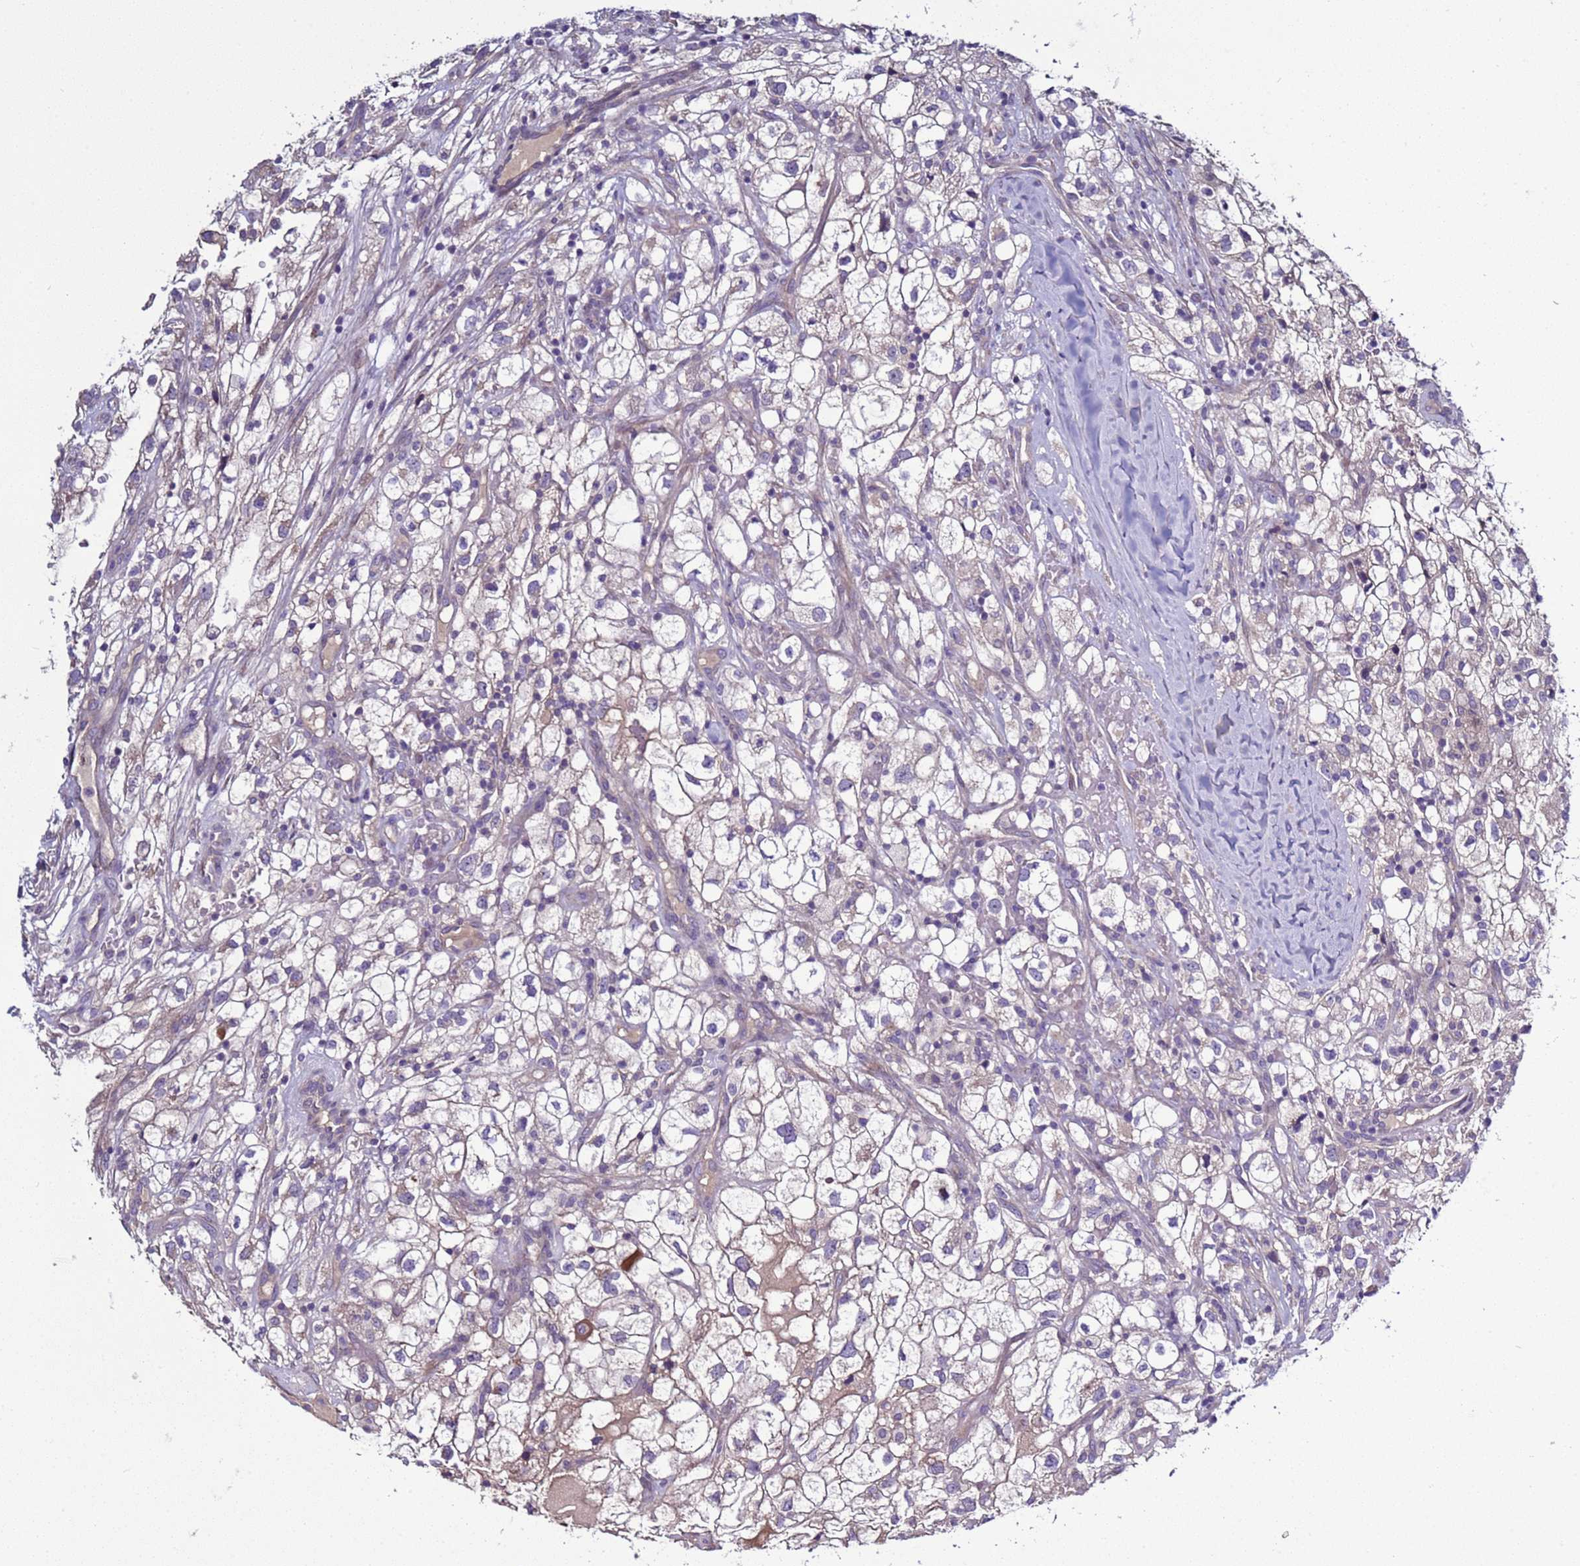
{"staining": {"intensity": "negative", "quantity": "none", "location": "none"}, "tissue": "renal cancer", "cell_type": "Tumor cells", "image_type": "cancer", "snomed": [{"axis": "morphology", "description": "Adenocarcinoma, NOS"}, {"axis": "topography", "description": "Kidney"}], "caption": "Tumor cells are negative for protein expression in human adenocarcinoma (renal). (Brightfield microscopy of DAB immunohistochemistry (IHC) at high magnification).", "gene": "RABL2B", "patient": {"sex": "male", "age": 59}}